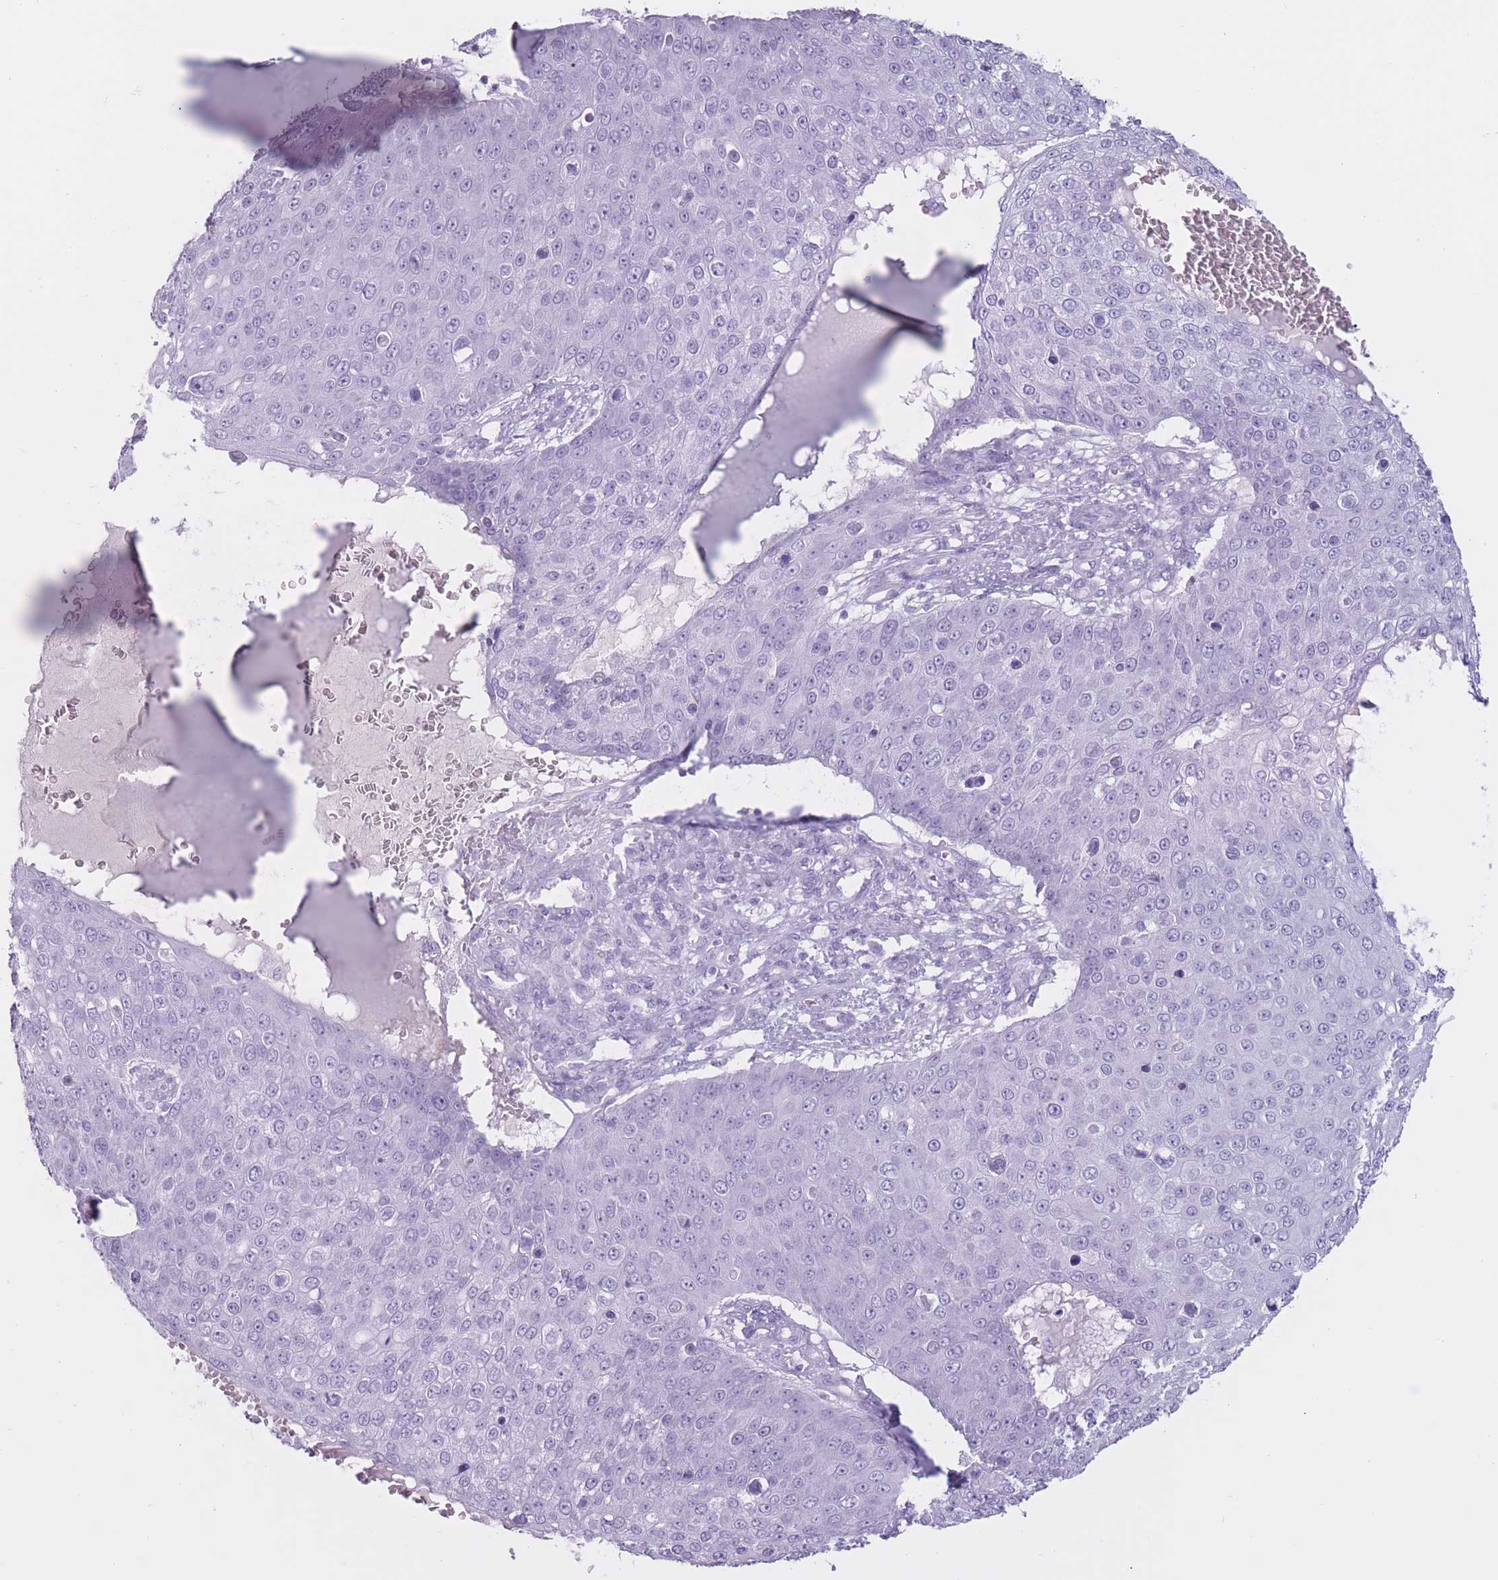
{"staining": {"intensity": "negative", "quantity": "none", "location": "none"}, "tissue": "skin cancer", "cell_type": "Tumor cells", "image_type": "cancer", "snomed": [{"axis": "morphology", "description": "Squamous cell carcinoma, NOS"}, {"axis": "topography", "description": "Skin"}], "caption": "Immunohistochemistry (IHC) of skin squamous cell carcinoma demonstrates no staining in tumor cells.", "gene": "PNMA3", "patient": {"sex": "male", "age": 71}}